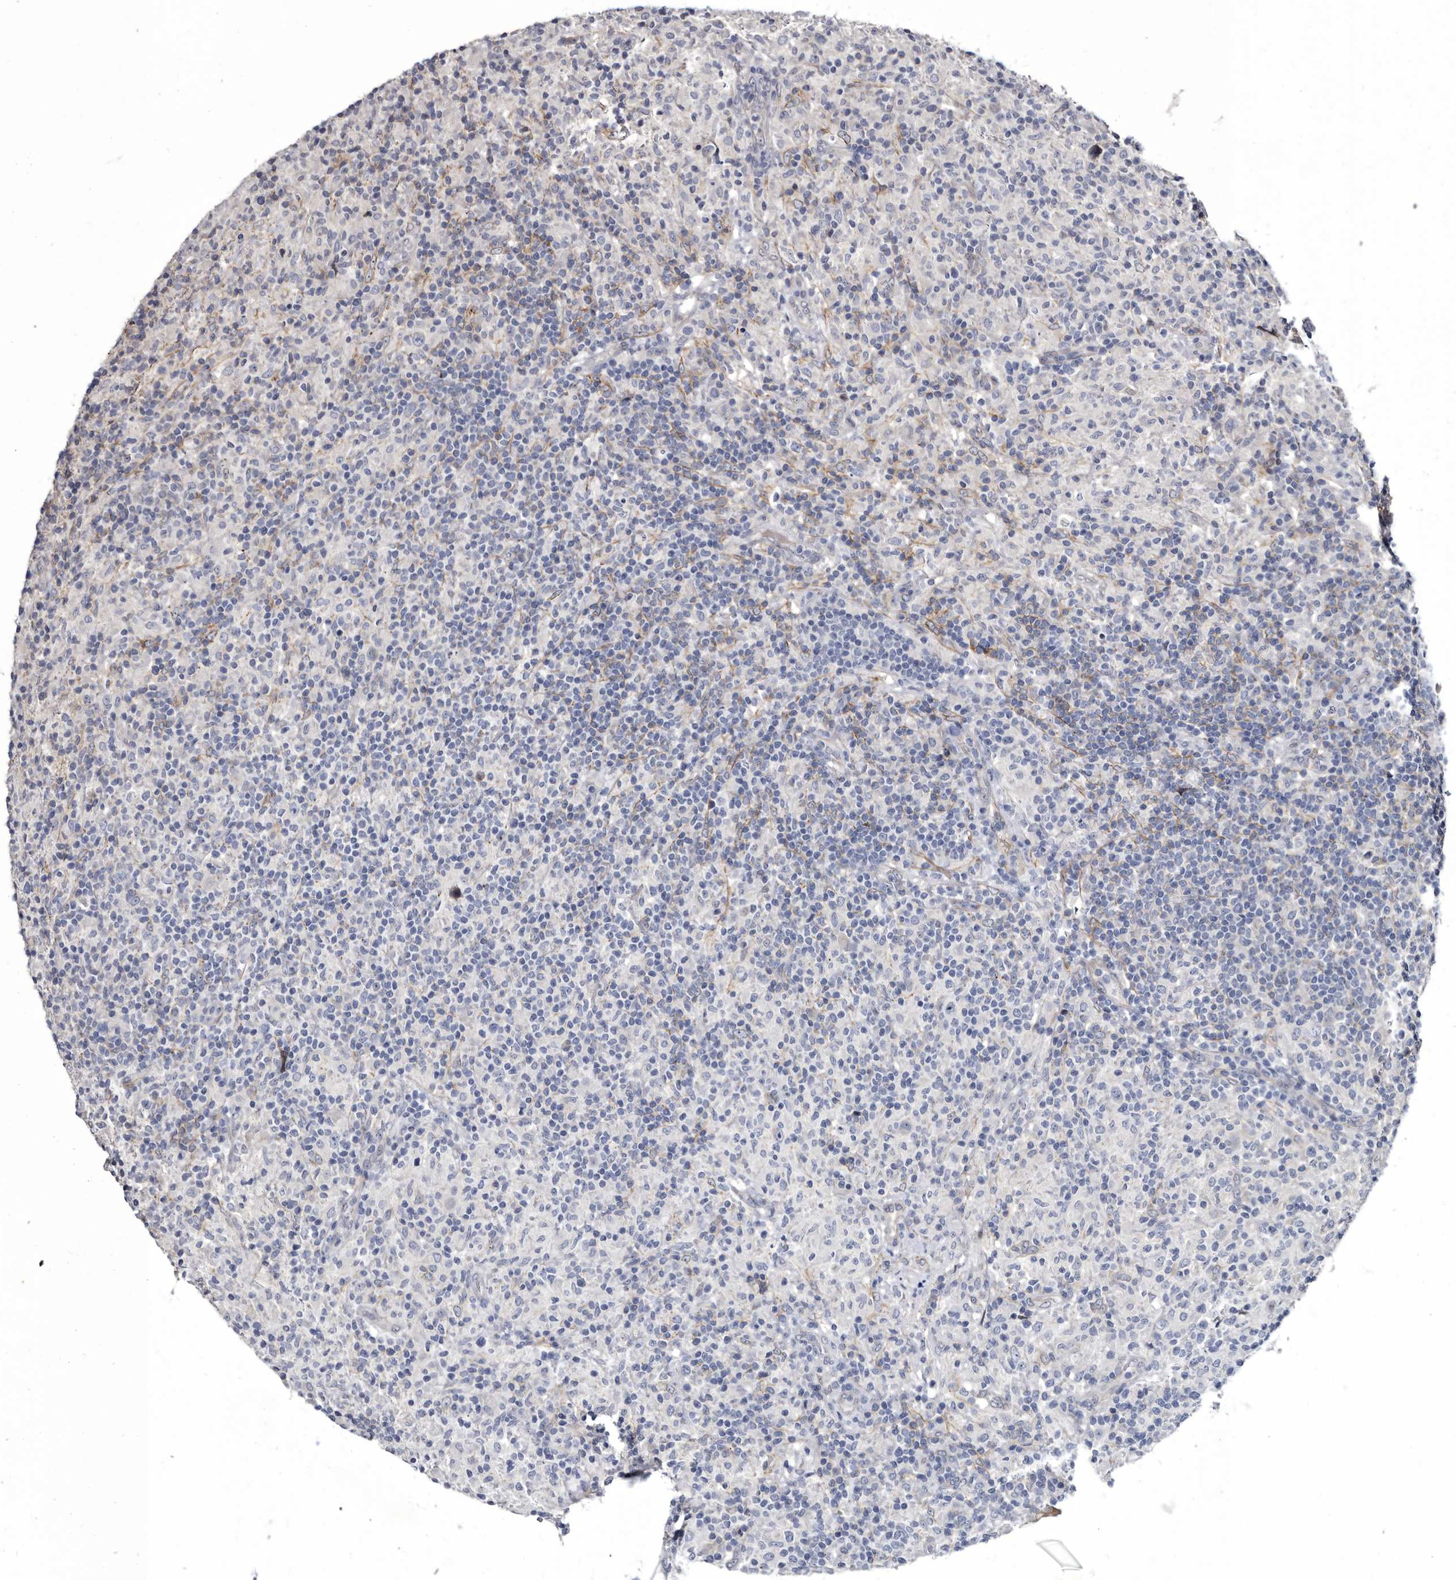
{"staining": {"intensity": "negative", "quantity": "none", "location": "none"}, "tissue": "lymphoma", "cell_type": "Tumor cells", "image_type": "cancer", "snomed": [{"axis": "morphology", "description": "Hodgkin's disease, NOS"}, {"axis": "topography", "description": "Lymph node"}], "caption": "This image is of Hodgkin's disease stained with immunohistochemistry to label a protein in brown with the nuclei are counter-stained blue. There is no staining in tumor cells.", "gene": "PROM1", "patient": {"sex": "male", "age": 70}}